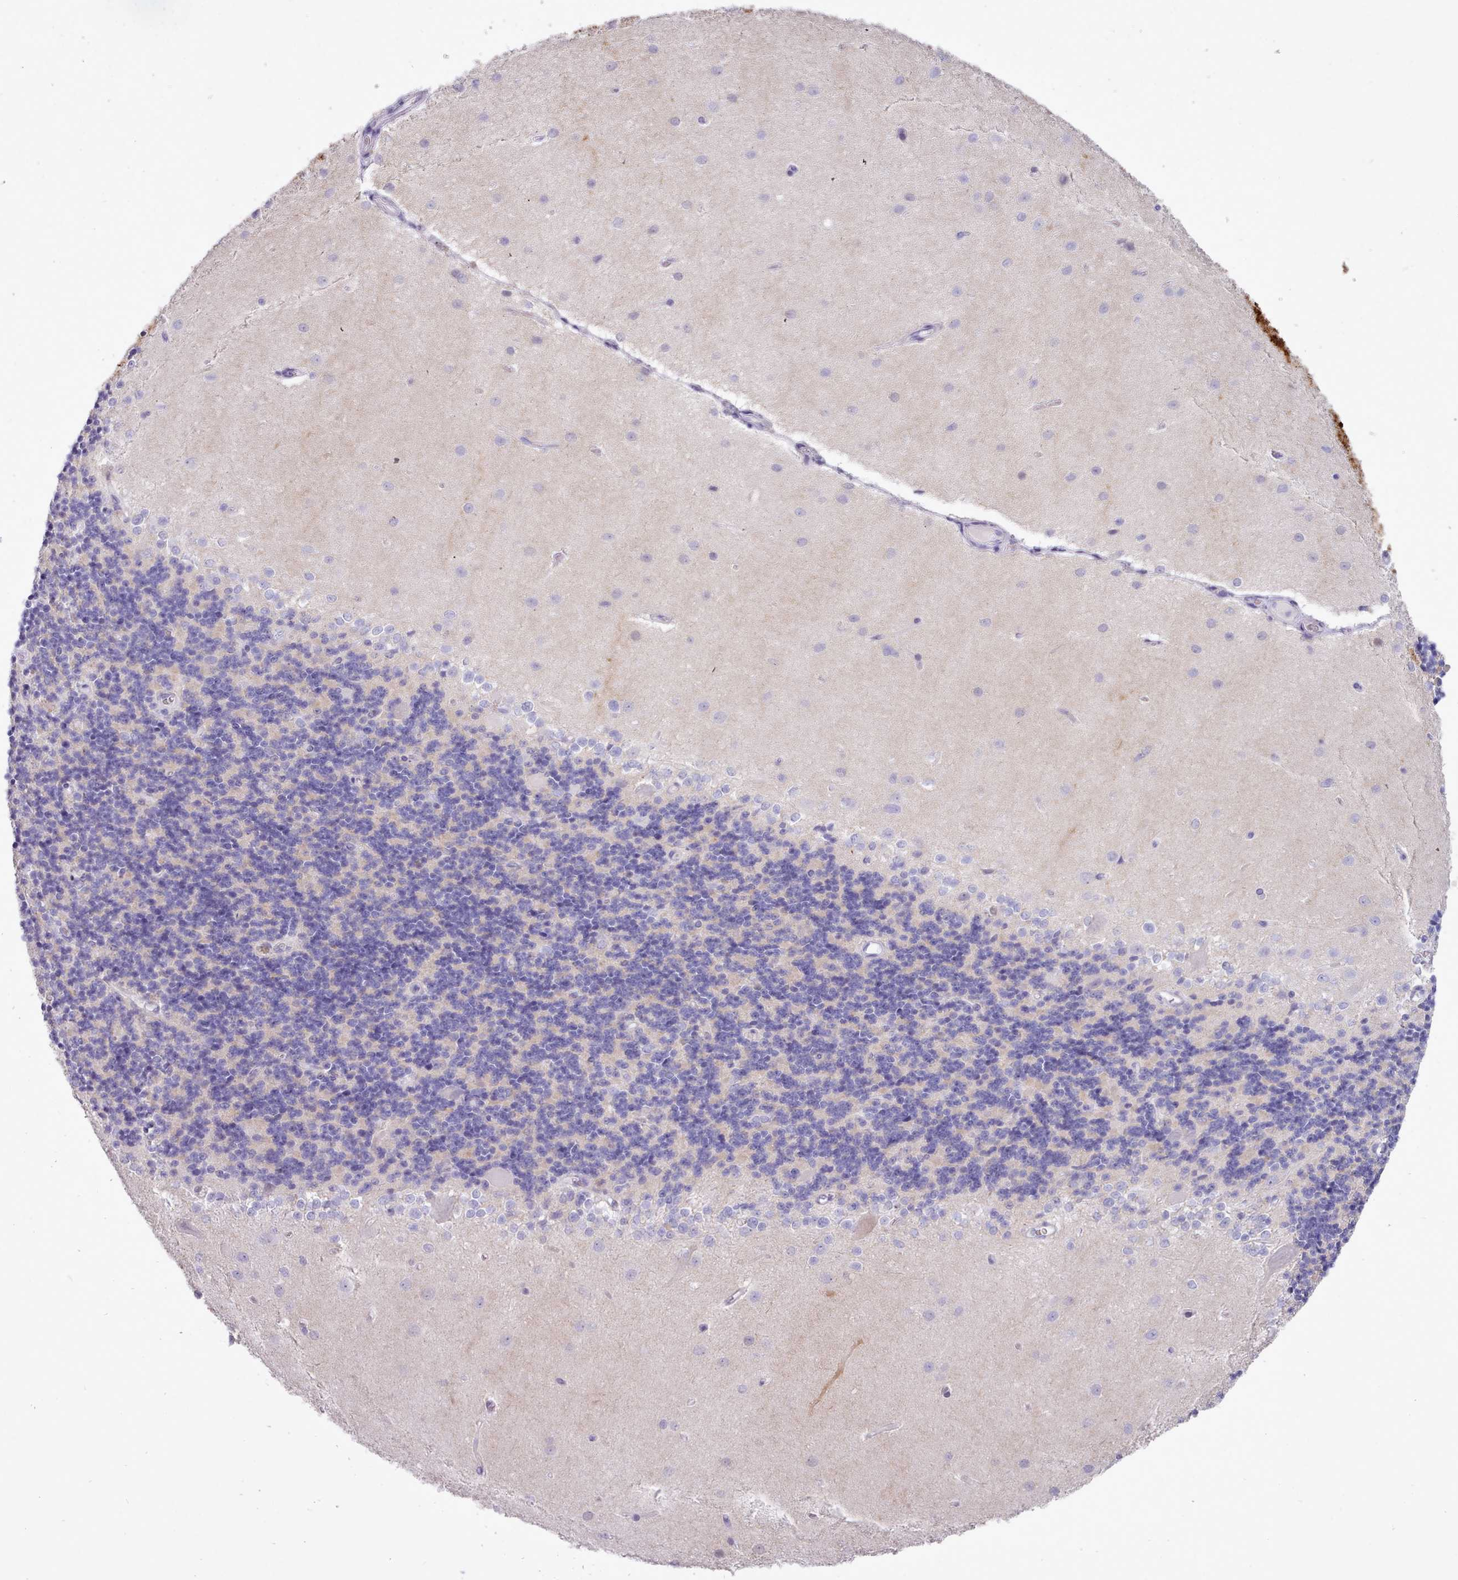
{"staining": {"intensity": "negative", "quantity": "none", "location": "none"}, "tissue": "cerebellum", "cell_type": "Cells in granular layer", "image_type": "normal", "snomed": [{"axis": "morphology", "description": "Normal tissue, NOS"}, {"axis": "topography", "description": "Cerebellum"}], "caption": "There is no significant expression in cells in granular layer of cerebellum. The staining is performed using DAB brown chromogen with nuclei counter-stained in using hematoxylin.", "gene": "BDKRB2", "patient": {"sex": "female", "age": 29}}